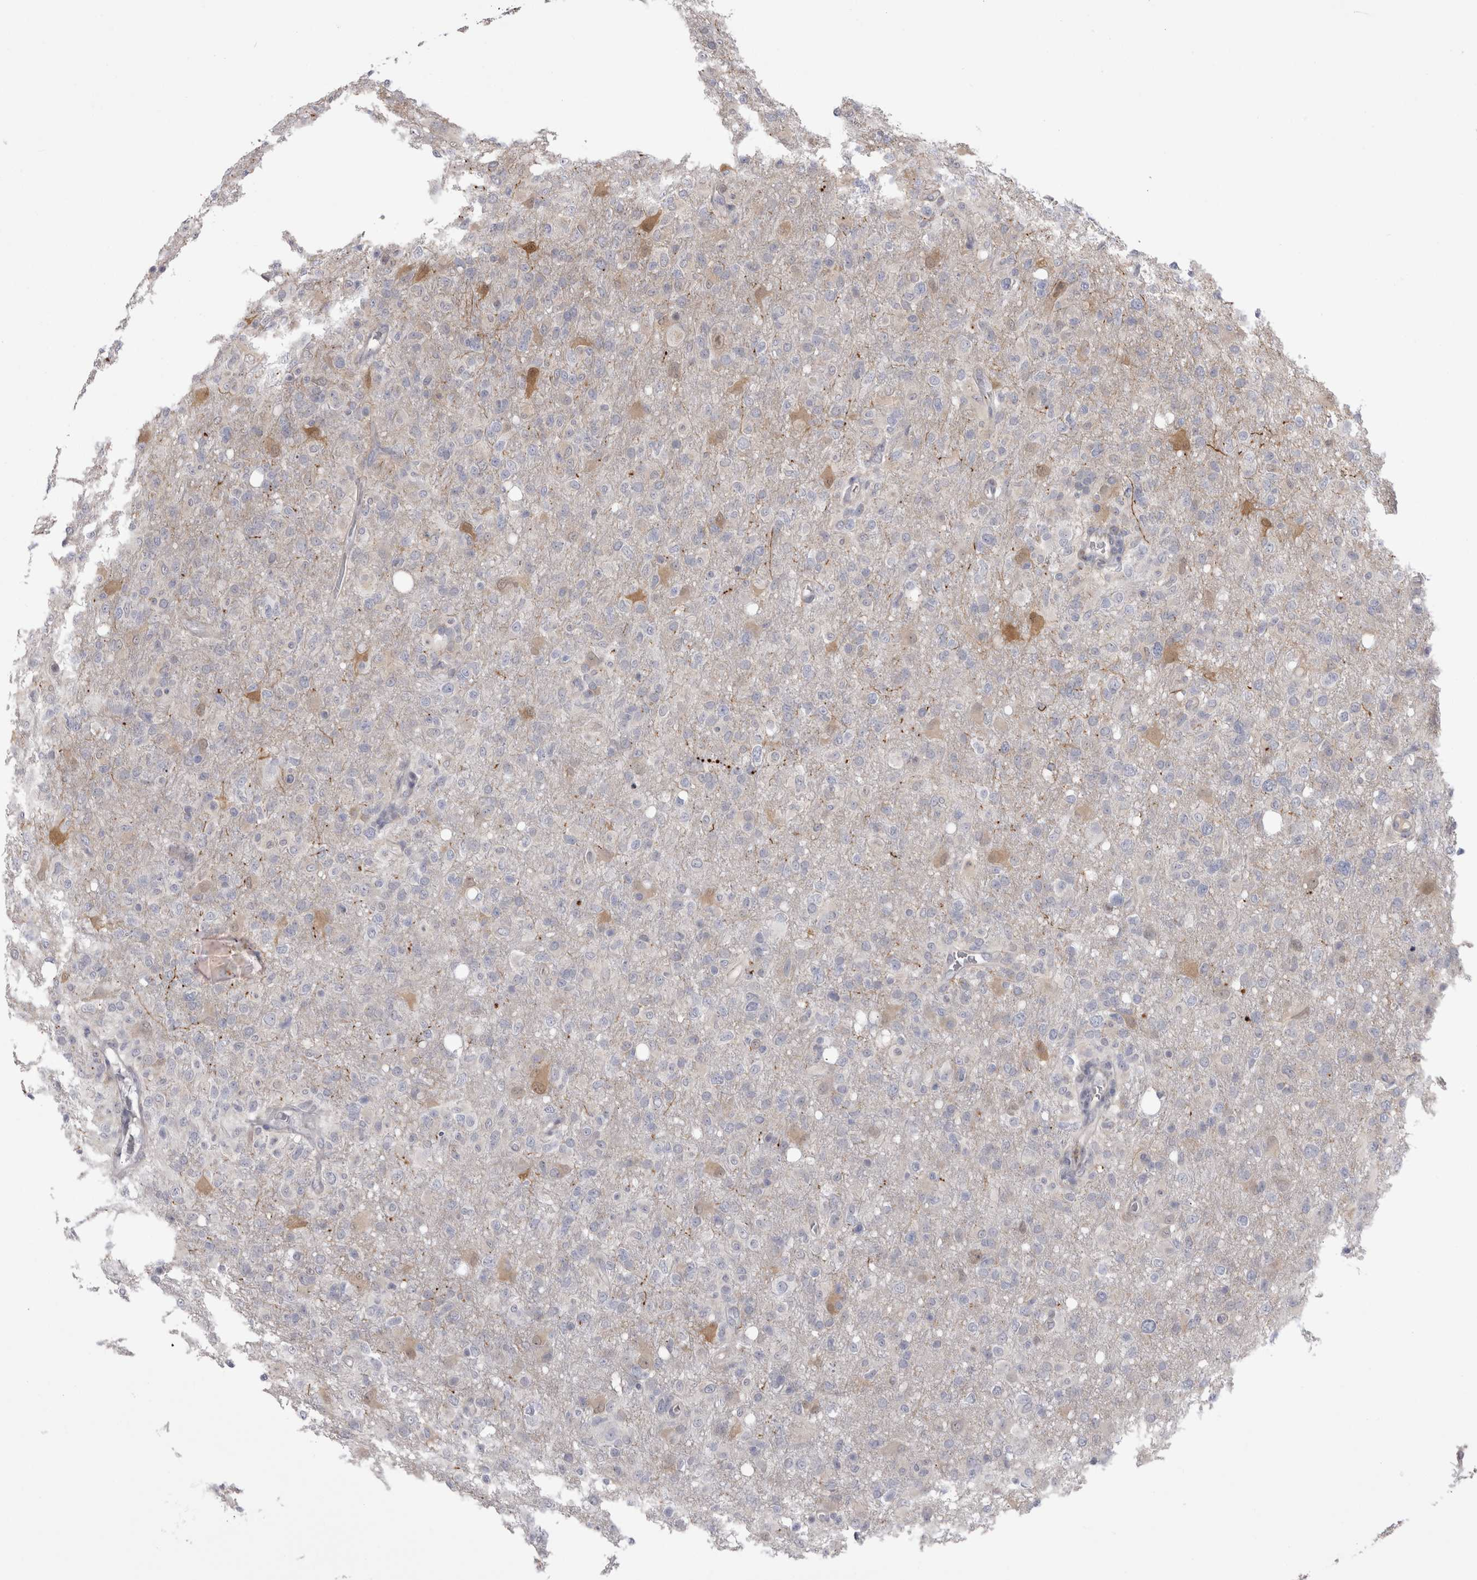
{"staining": {"intensity": "negative", "quantity": "none", "location": "none"}, "tissue": "glioma", "cell_type": "Tumor cells", "image_type": "cancer", "snomed": [{"axis": "morphology", "description": "Glioma, malignant, High grade"}, {"axis": "topography", "description": "Brain"}], "caption": "This is a histopathology image of immunohistochemistry staining of malignant glioma (high-grade), which shows no staining in tumor cells.", "gene": "CHIC2", "patient": {"sex": "female", "age": 57}}